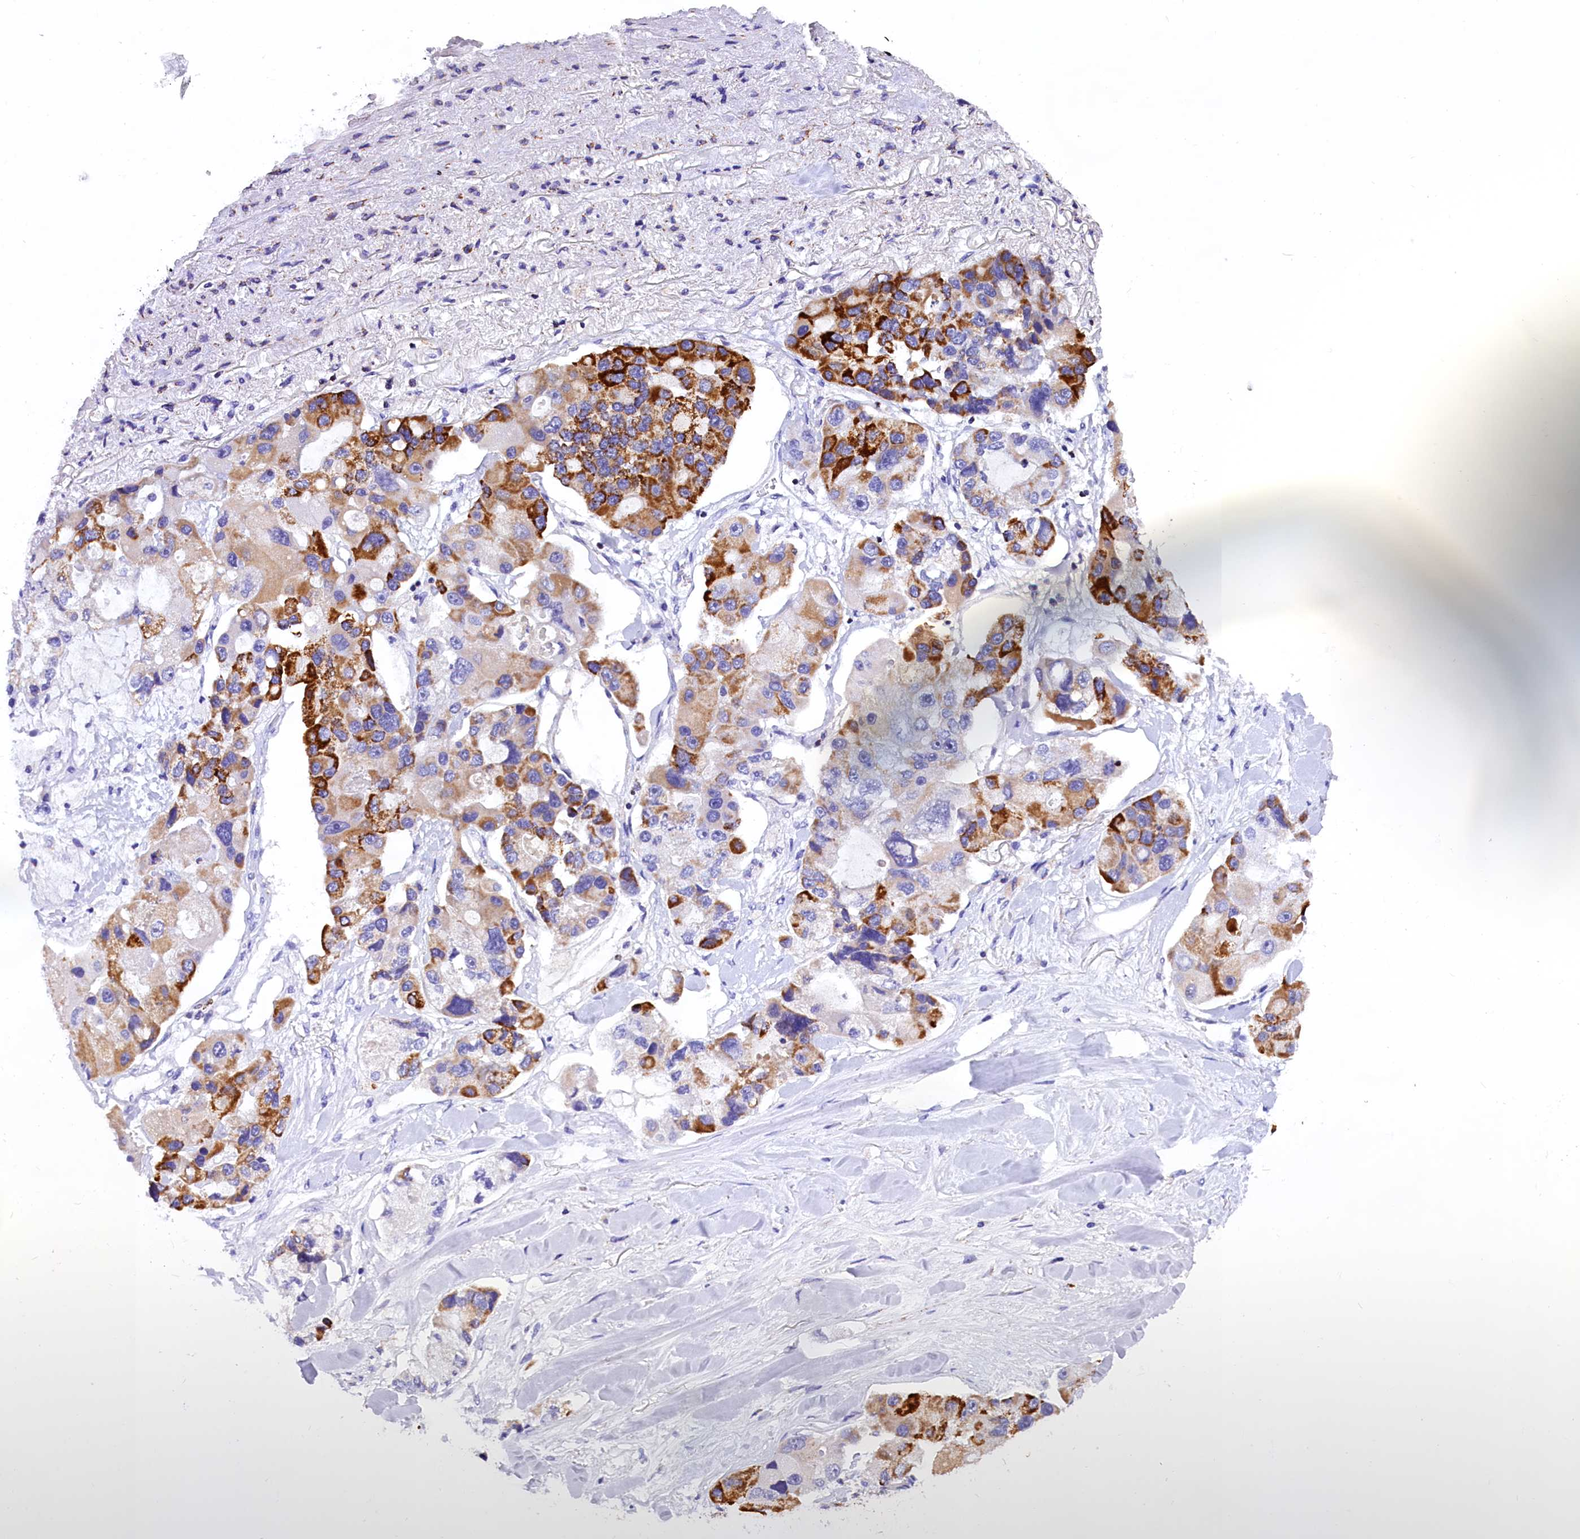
{"staining": {"intensity": "strong", "quantity": "25%-75%", "location": "cytoplasmic/membranous"}, "tissue": "lung cancer", "cell_type": "Tumor cells", "image_type": "cancer", "snomed": [{"axis": "morphology", "description": "Adenocarcinoma, NOS"}, {"axis": "topography", "description": "Lung"}], "caption": "Lung adenocarcinoma stained with DAB immunohistochemistry reveals high levels of strong cytoplasmic/membranous positivity in approximately 25%-75% of tumor cells. (DAB = brown stain, brightfield microscopy at high magnification).", "gene": "ABAT", "patient": {"sex": "female", "age": 54}}